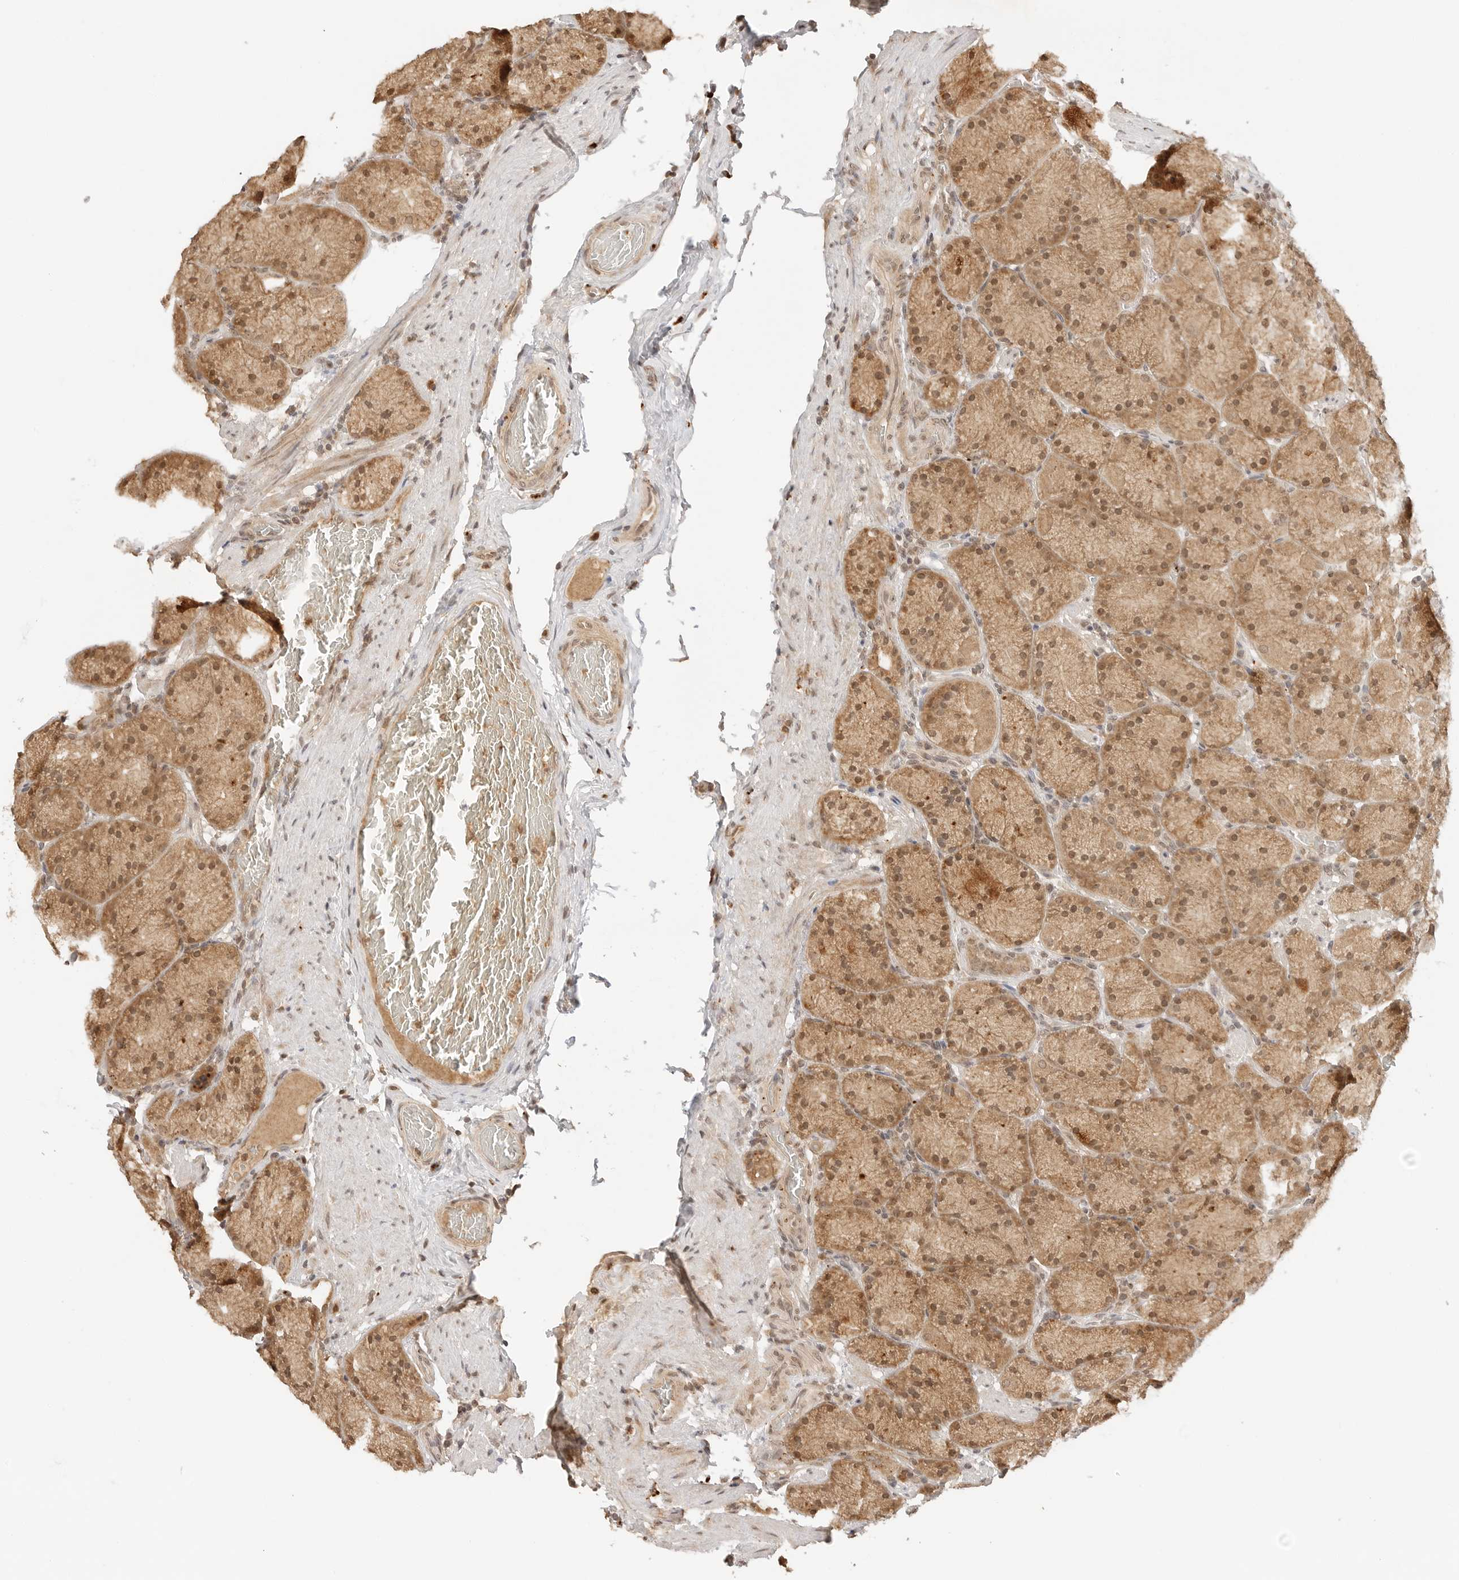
{"staining": {"intensity": "moderate", "quantity": ">75%", "location": "cytoplasmic/membranous,nuclear"}, "tissue": "stomach", "cell_type": "Glandular cells", "image_type": "normal", "snomed": [{"axis": "morphology", "description": "Normal tissue, NOS"}, {"axis": "topography", "description": "Stomach, upper"}, {"axis": "topography", "description": "Stomach"}], "caption": "Glandular cells reveal medium levels of moderate cytoplasmic/membranous,nuclear staining in about >75% of cells in benign human stomach.", "gene": "GPR34", "patient": {"sex": "male", "age": 48}}